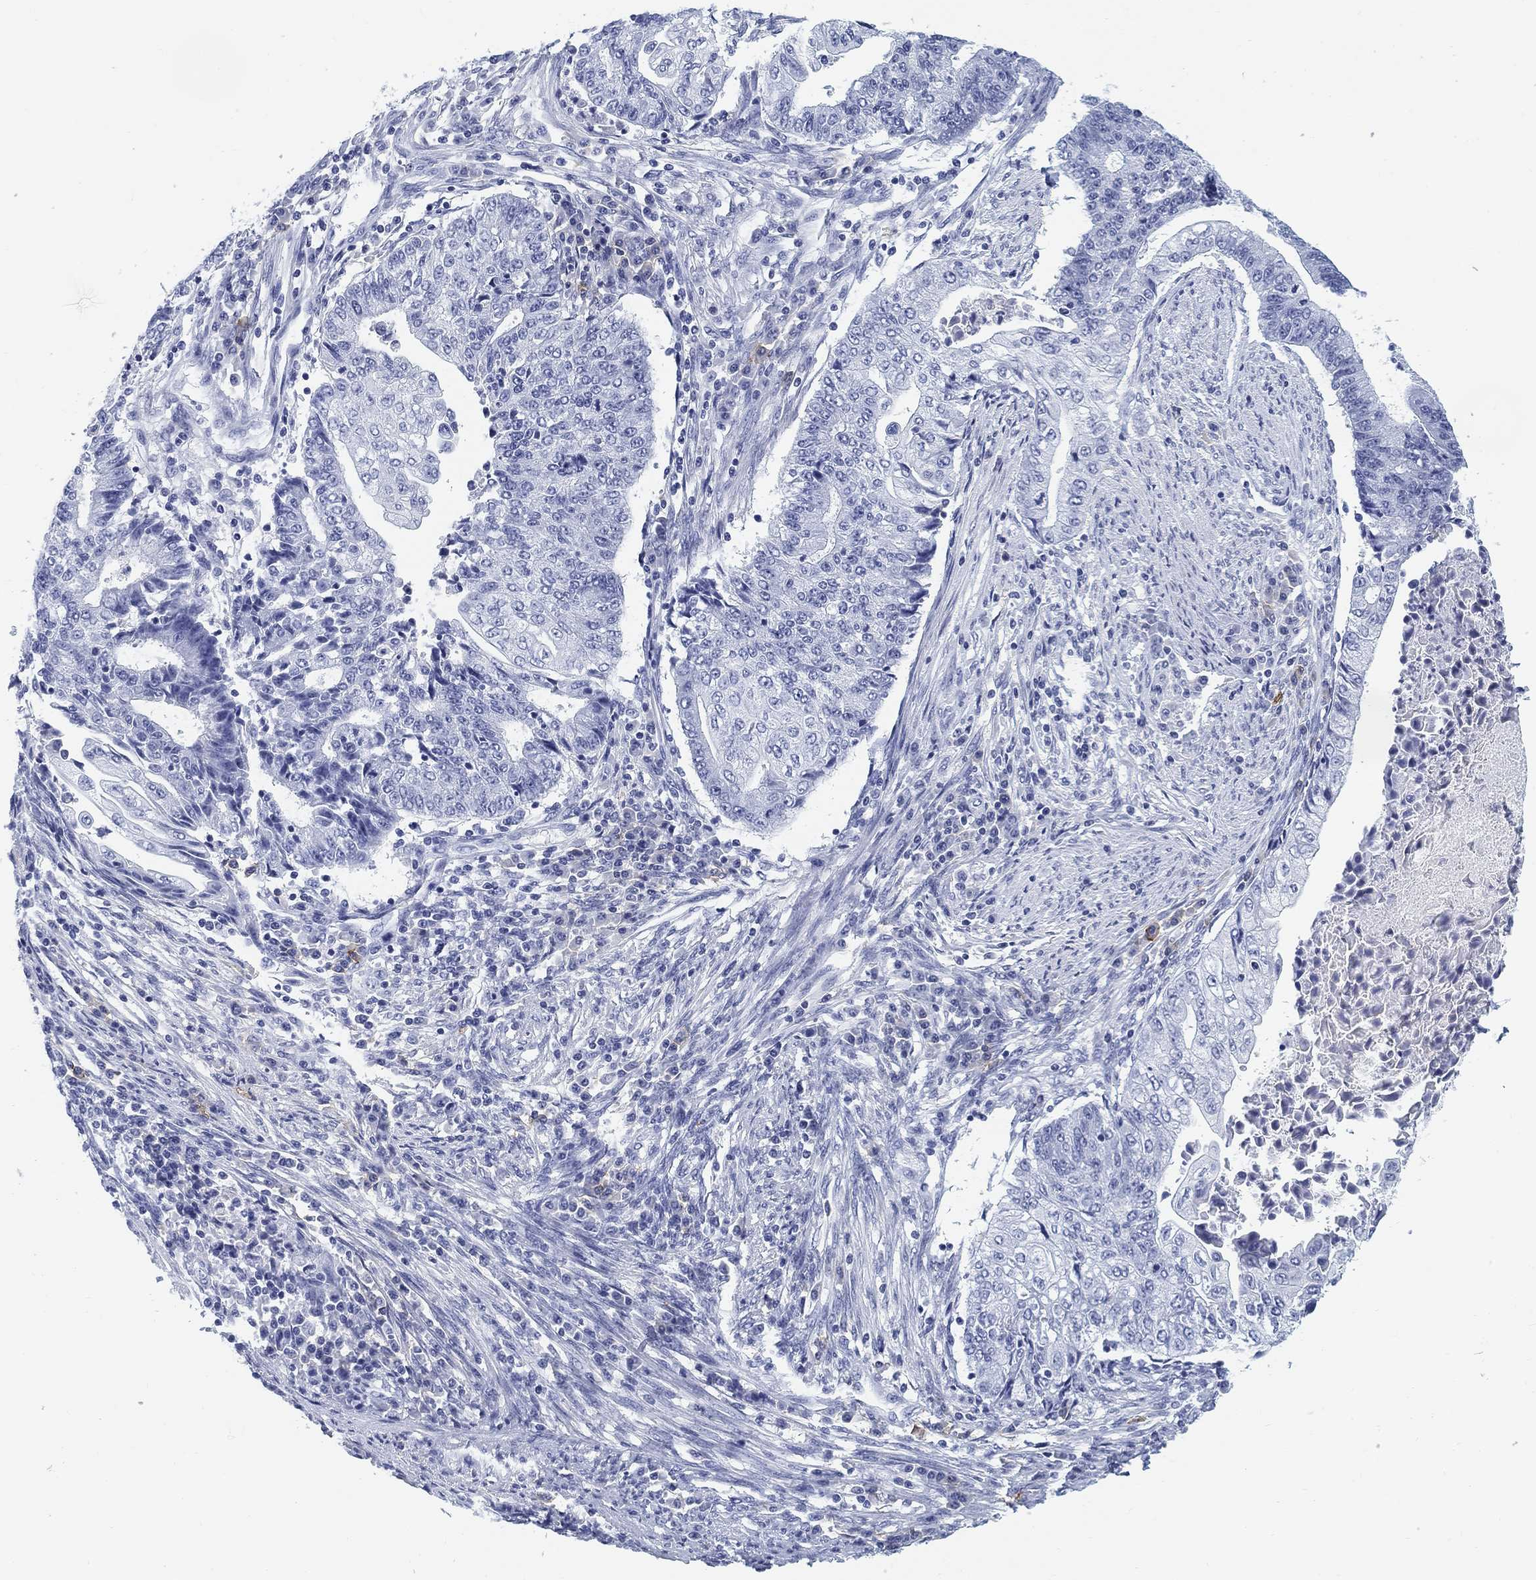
{"staining": {"intensity": "negative", "quantity": "none", "location": "none"}, "tissue": "endometrial cancer", "cell_type": "Tumor cells", "image_type": "cancer", "snomed": [{"axis": "morphology", "description": "Adenocarcinoma, NOS"}, {"axis": "topography", "description": "Uterus"}, {"axis": "topography", "description": "Endometrium"}], "caption": "Endometrial cancer (adenocarcinoma) was stained to show a protein in brown. There is no significant positivity in tumor cells. (IHC, brightfield microscopy, high magnification).", "gene": "SLC2A5", "patient": {"sex": "female", "age": 54}}